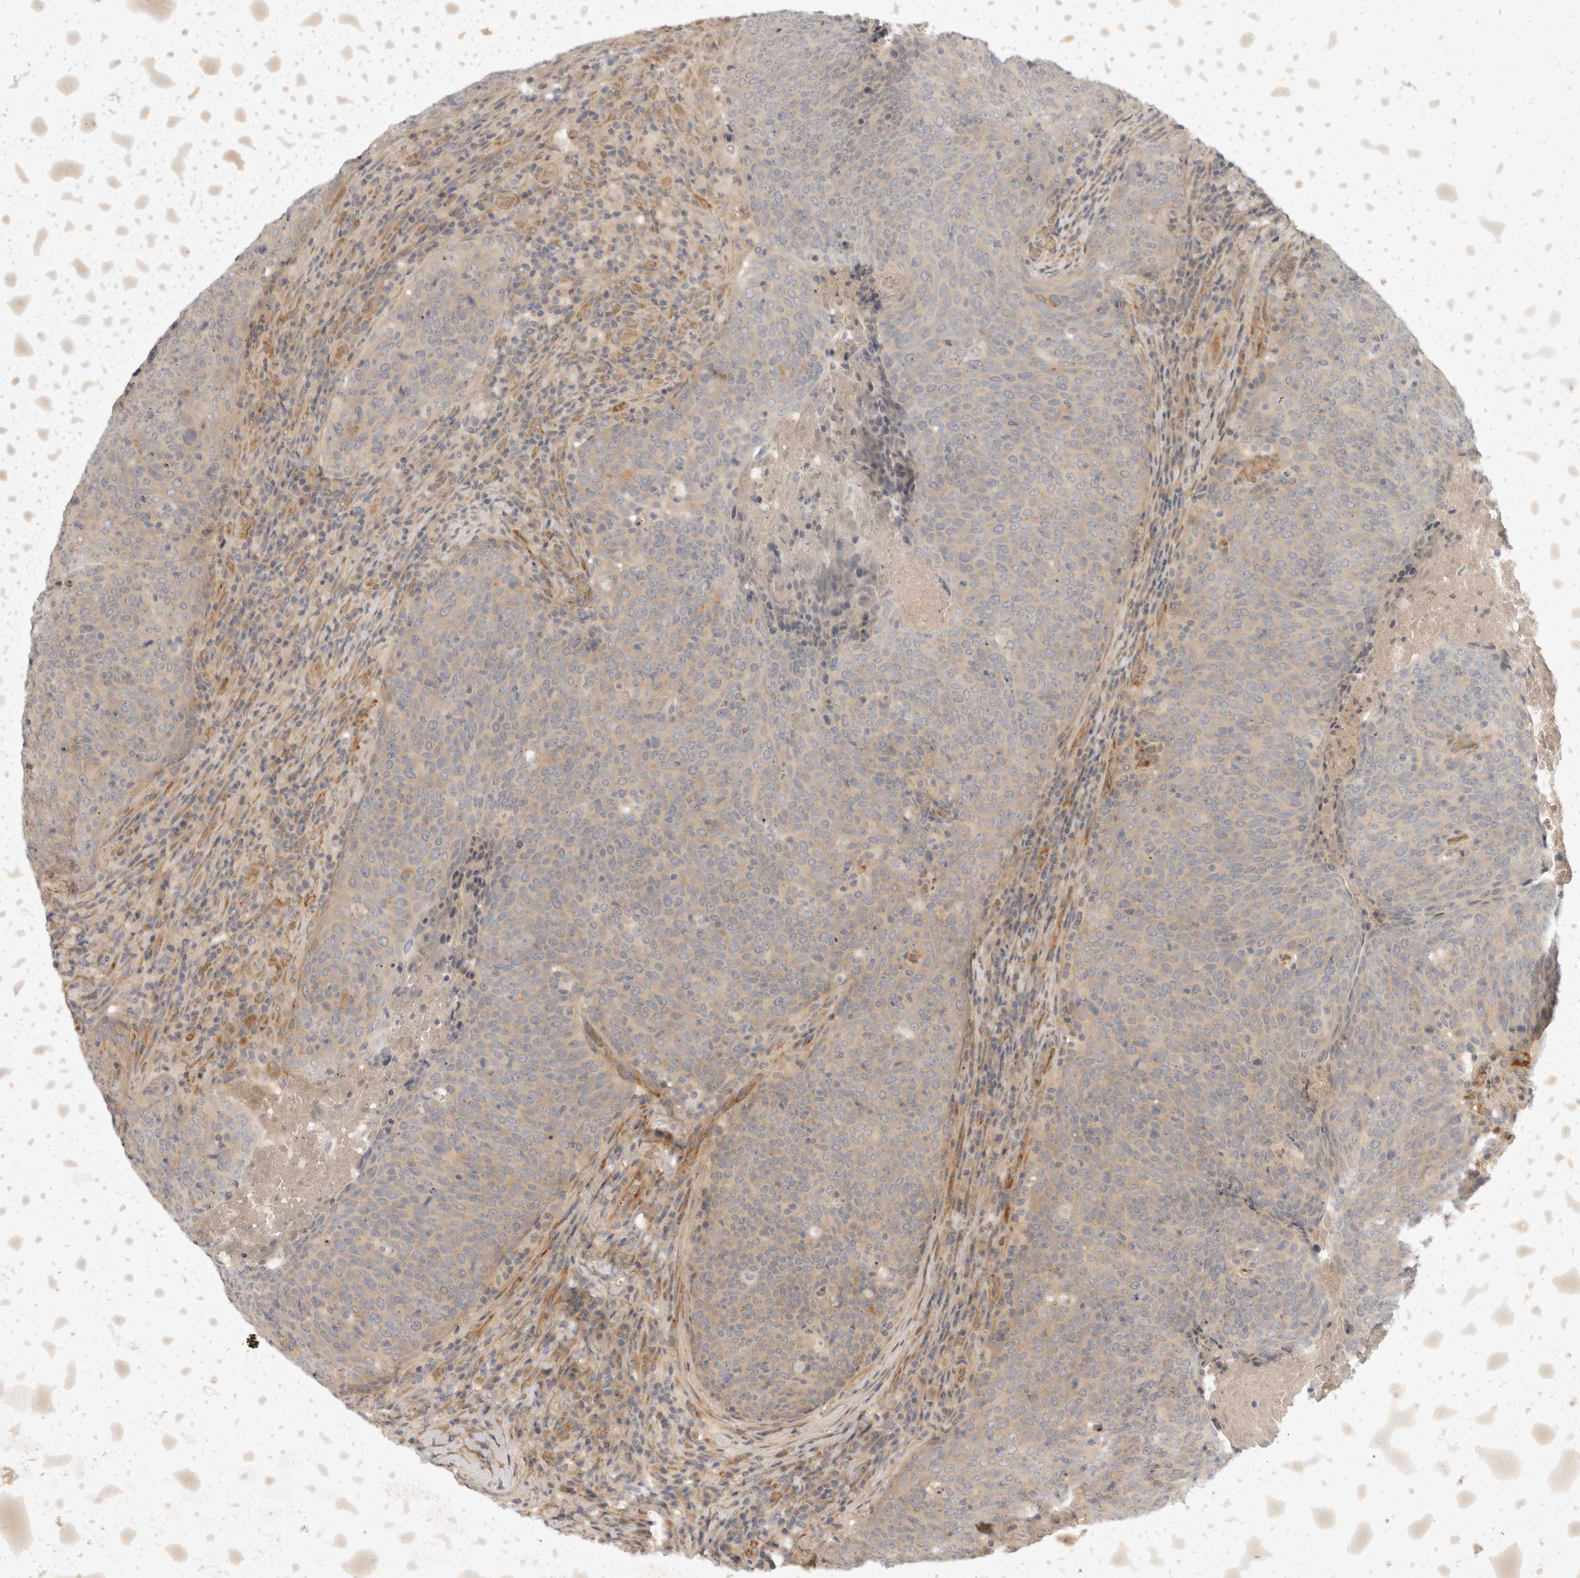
{"staining": {"intensity": "weak", "quantity": "<25%", "location": "cytoplasmic/membranous"}, "tissue": "head and neck cancer", "cell_type": "Tumor cells", "image_type": "cancer", "snomed": [{"axis": "morphology", "description": "Squamous cell carcinoma, NOS"}, {"axis": "morphology", "description": "Squamous cell carcinoma, metastatic, NOS"}, {"axis": "topography", "description": "Lymph node"}, {"axis": "topography", "description": "Head-Neck"}], "caption": "IHC of head and neck squamous cell carcinoma exhibits no staining in tumor cells.", "gene": "EIF4G3", "patient": {"sex": "male", "age": 62}}